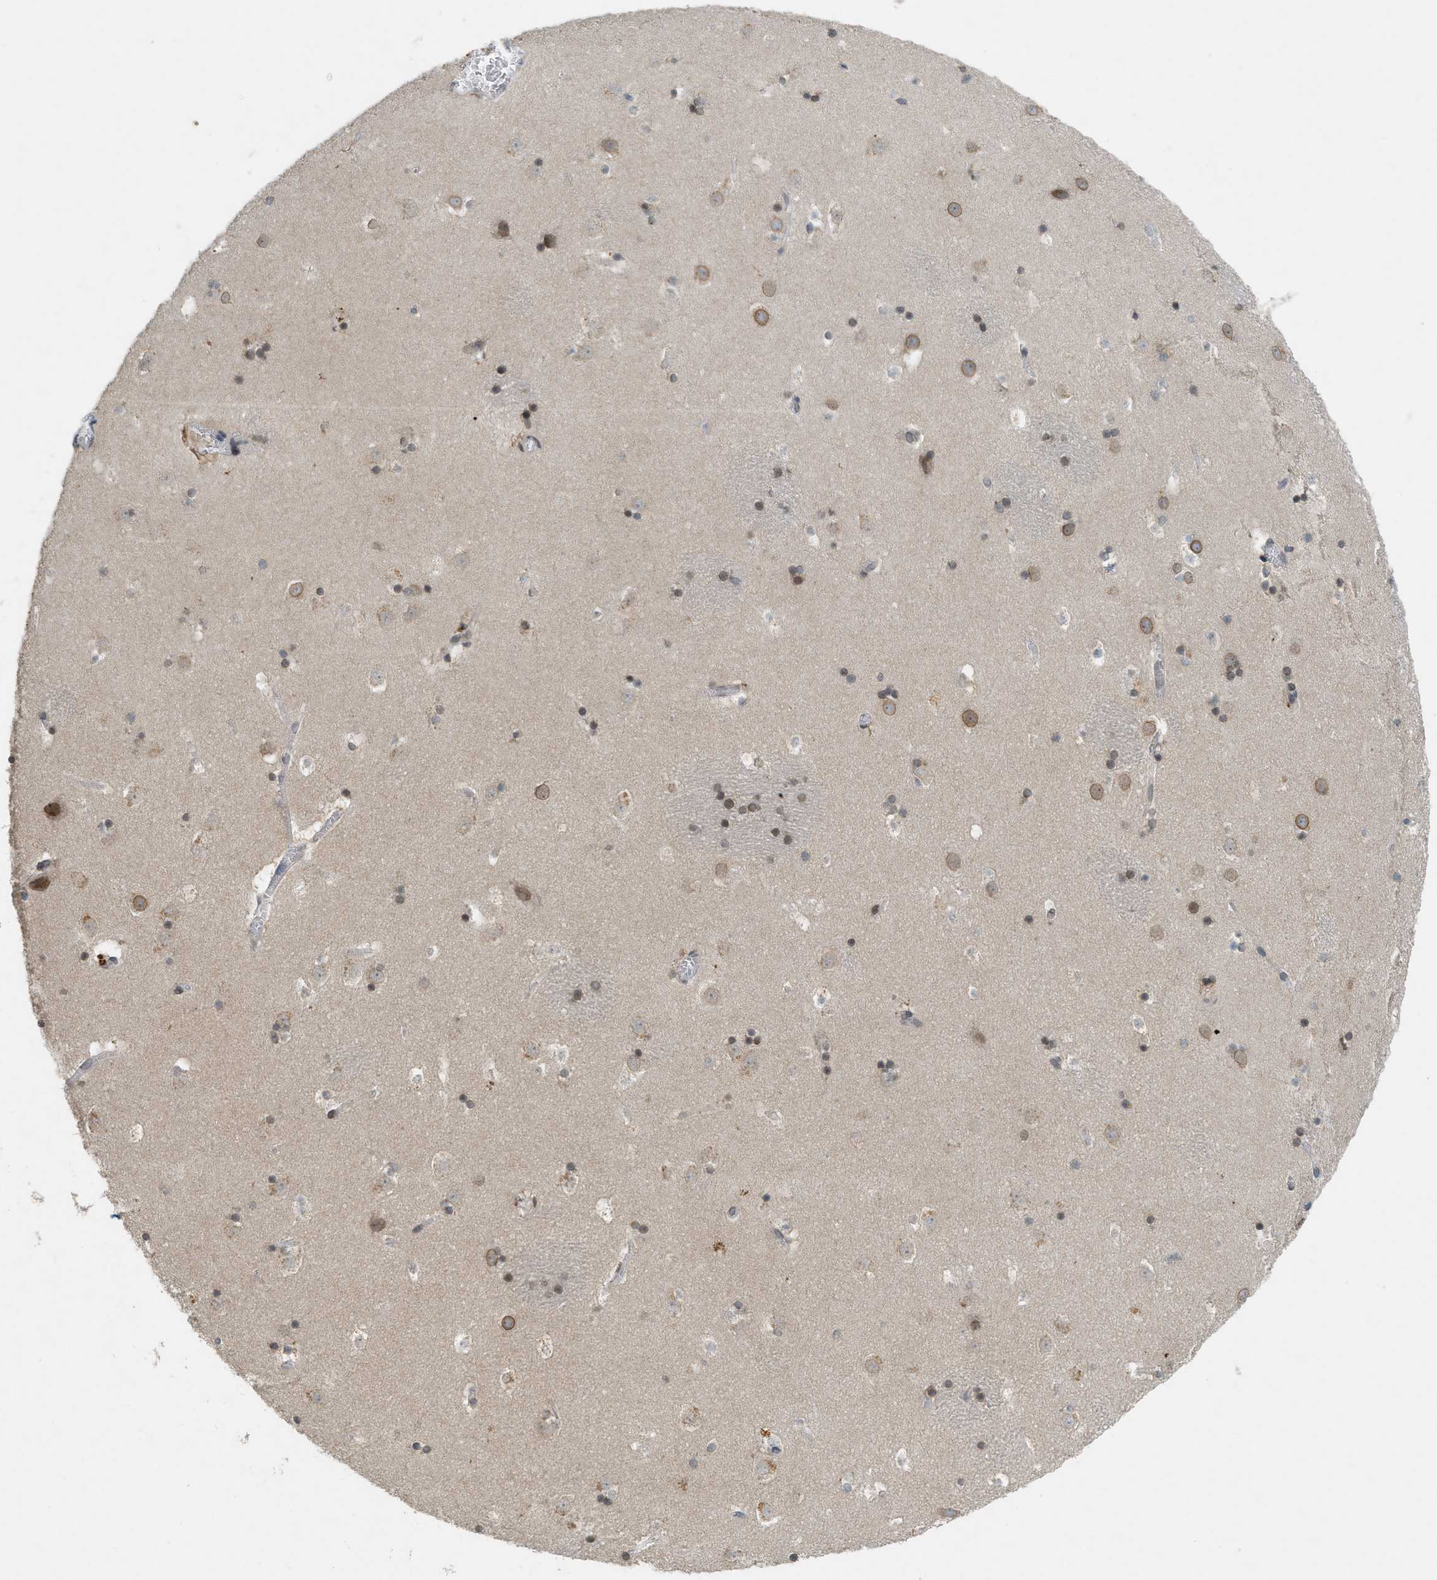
{"staining": {"intensity": "moderate", "quantity": "25%-75%", "location": "nuclear"}, "tissue": "caudate", "cell_type": "Glial cells", "image_type": "normal", "snomed": [{"axis": "morphology", "description": "Normal tissue, NOS"}, {"axis": "topography", "description": "Lateral ventricle wall"}], "caption": "Normal caudate exhibits moderate nuclear positivity in about 25%-75% of glial cells The staining was performed using DAB, with brown indicating positive protein expression. Nuclei are stained blue with hematoxylin..", "gene": "ABHD6", "patient": {"sex": "male", "age": 45}}